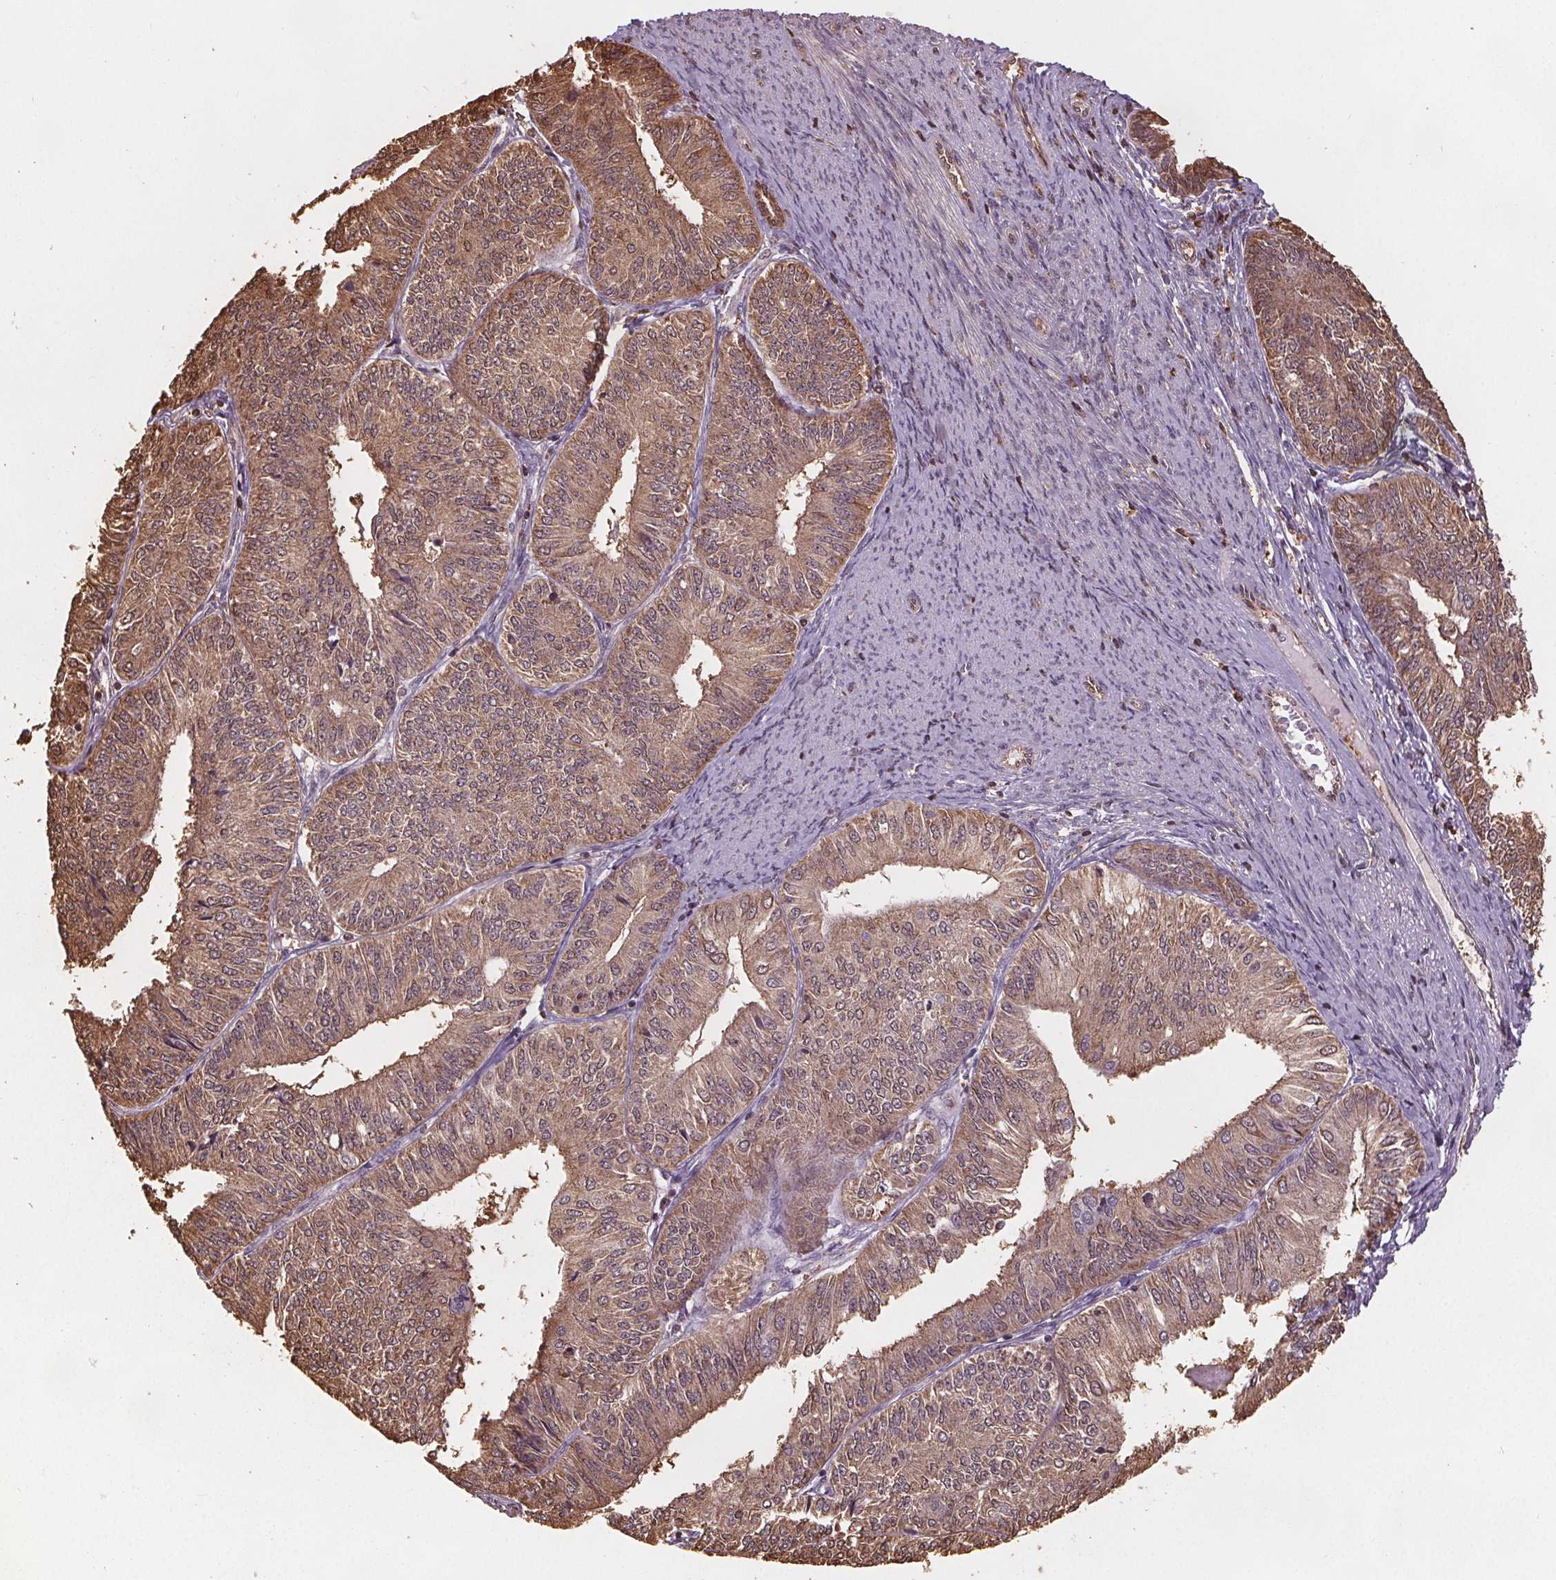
{"staining": {"intensity": "moderate", "quantity": ">75%", "location": "cytoplasmic/membranous,nuclear"}, "tissue": "endometrial cancer", "cell_type": "Tumor cells", "image_type": "cancer", "snomed": [{"axis": "morphology", "description": "Adenocarcinoma, NOS"}, {"axis": "topography", "description": "Endometrium"}], "caption": "Immunohistochemistry (IHC) of endometrial adenocarcinoma shows medium levels of moderate cytoplasmic/membranous and nuclear staining in about >75% of tumor cells.", "gene": "ENO1", "patient": {"sex": "female", "age": 58}}